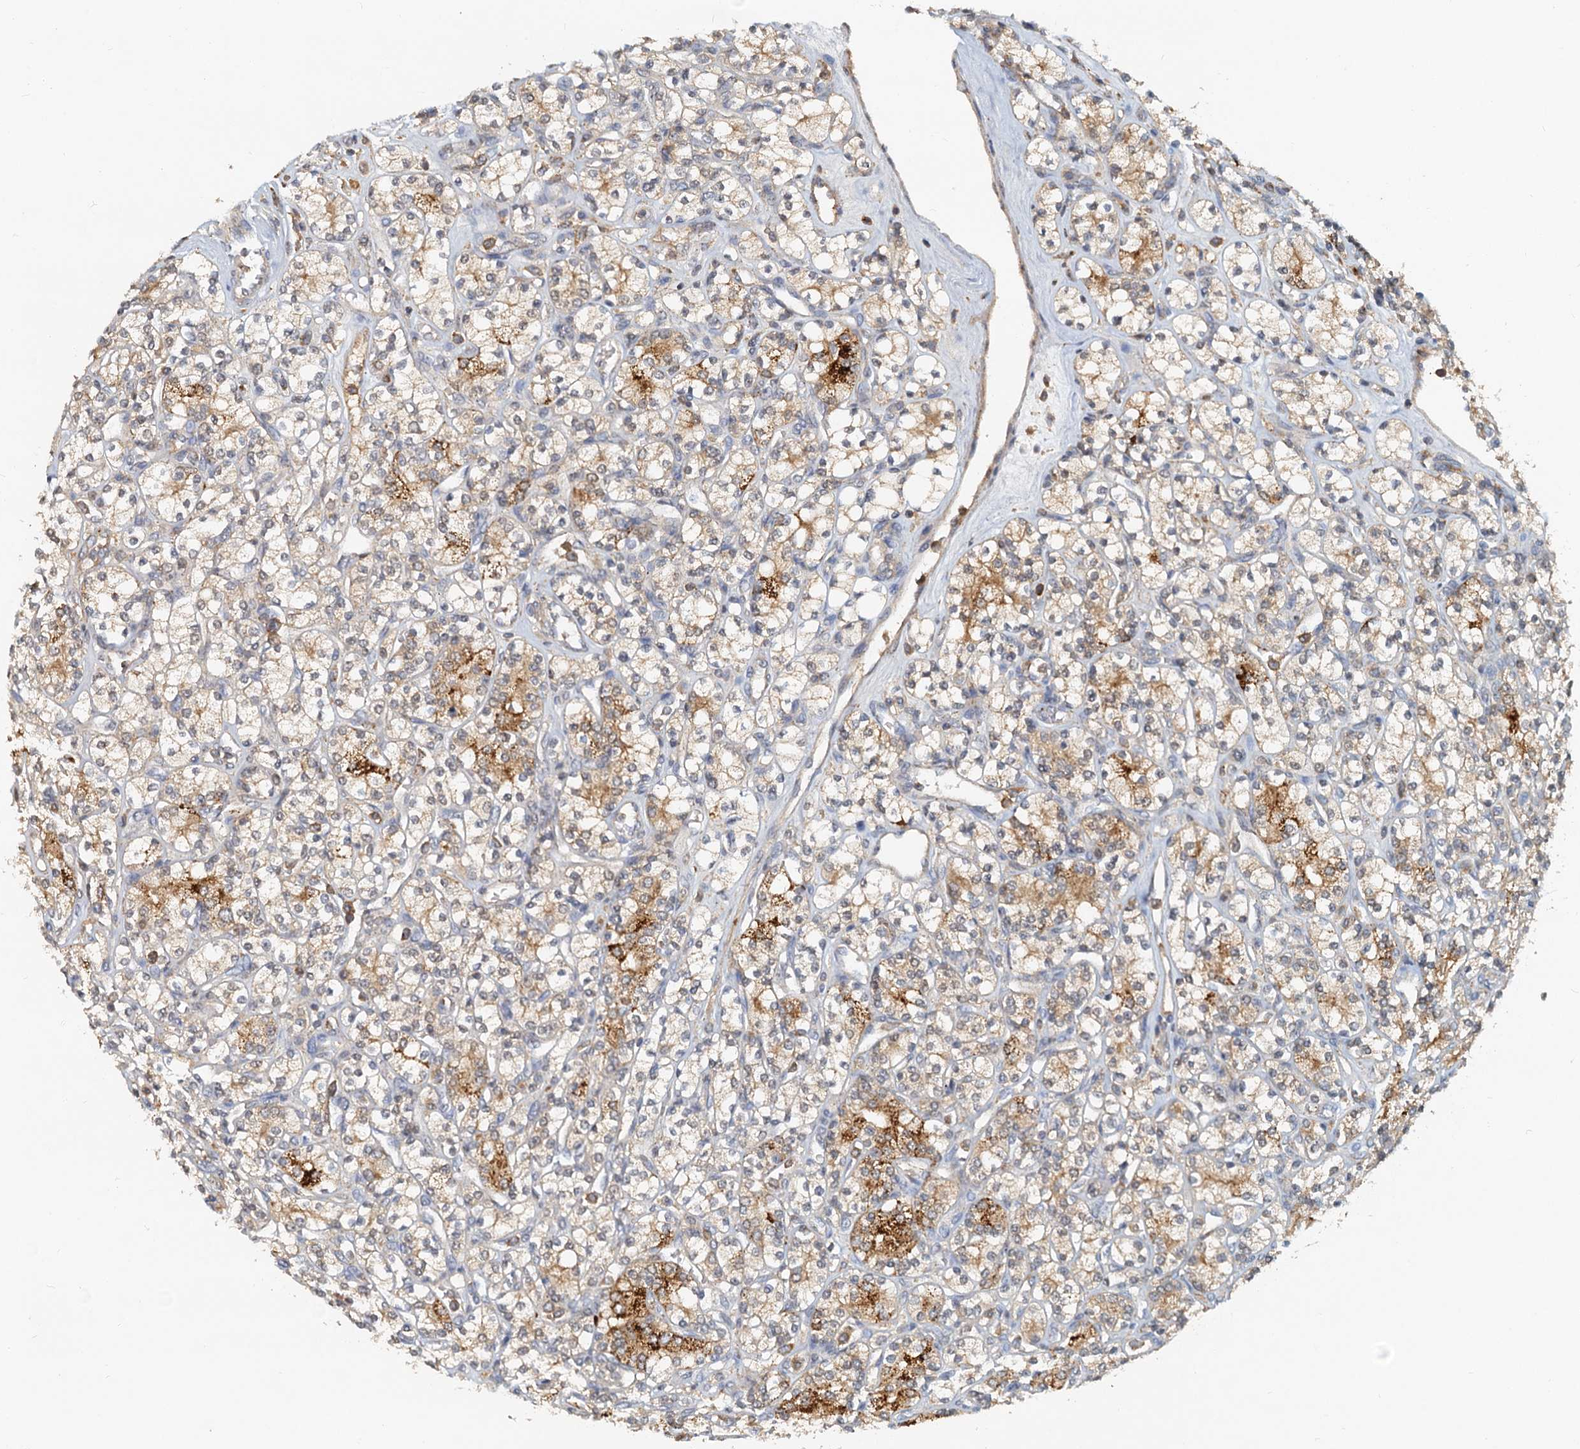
{"staining": {"intensity": "strong", "quantity": "<25%", "location": "cytoplasmic/membranous"}, "tissue": "renal cancer", "cell_type": "Tumor cells", "image_type": "cancer", "snomed": [{"axis": "morphology", "description": "Adenocarcinoma, NOS"}, {"axis": "topography", "description": "Kidney"}], "caption": "Brown immunohistochemical staining in human renal cancer shows strong cytoplasmic/membranous staining in approximately <25% of tumor cells. (DAB (3,3'-diaminobenzidine) IHC with brightfield microscopy, high magnification).", "gene": "TOLLIP", "patient": {"sex": "male", "age": 77}}